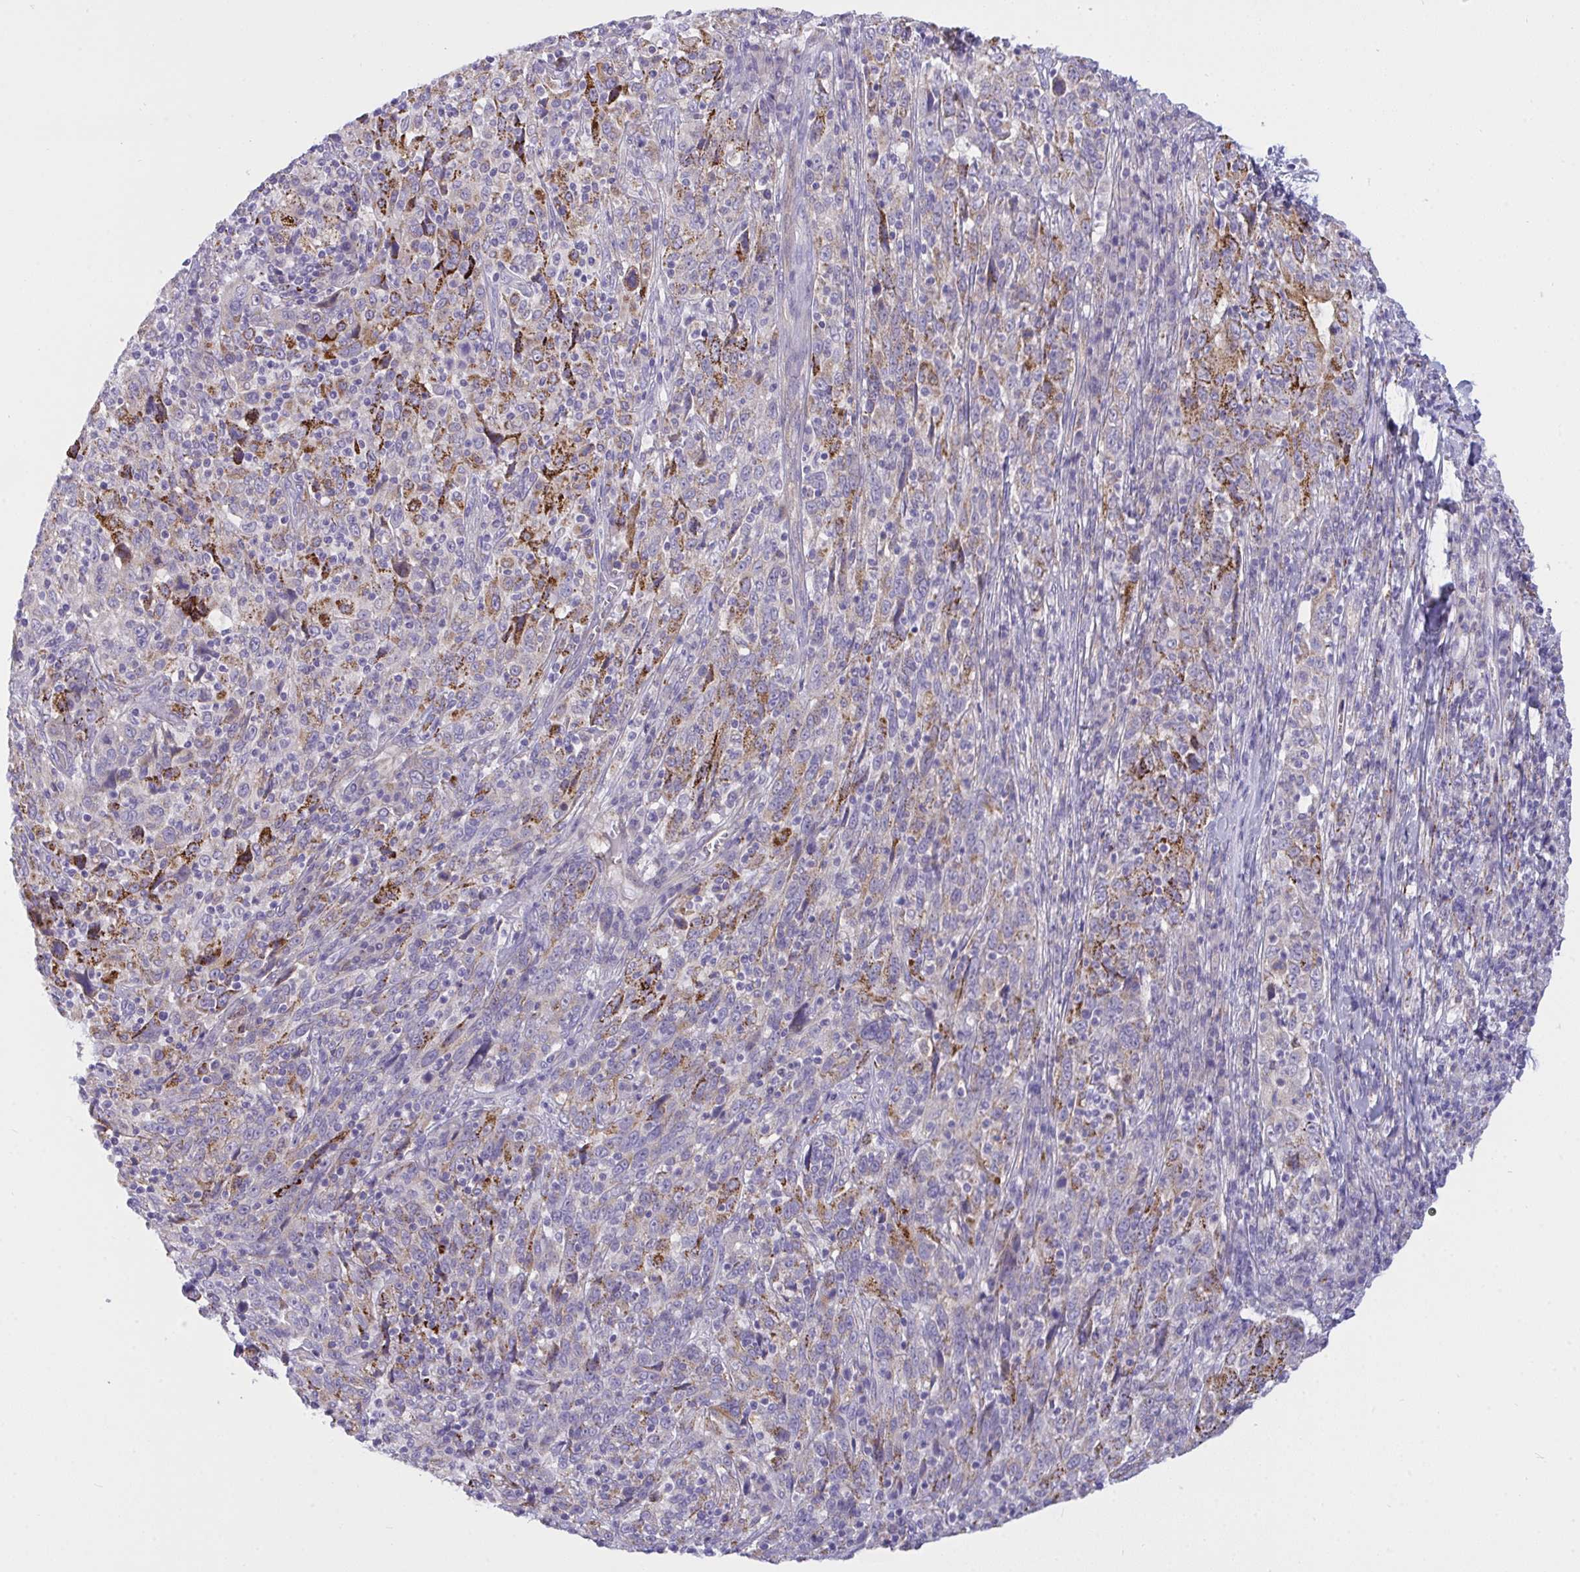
{"staining": {"intensity": "strong", "quantity": "<25%", "location": "cytoplasmic/membranous"}, "tissue": "cervical cancer", "cell_type": "Tumor cells", "image_type": "cancer", "snomed": [{"axis": "morphology", "description": "Squamous cell carcinoma, NOS"}, {"axis": "topography", "description": "Cervix"}], "caption": "A brown stain highlights strong cytoplasmic/membranous positivity of a protein in human cervical cancer (squamous cell carcinoma) tumor cells. The staining is performed using DAB (3,3'-diaminobenzidine) brown chromogen to label protein expression. The nuclei are counter-stained blue using hematoxylin.", "gene": "SEMA6B", "patient": {"sex": "female", "age": 46}}